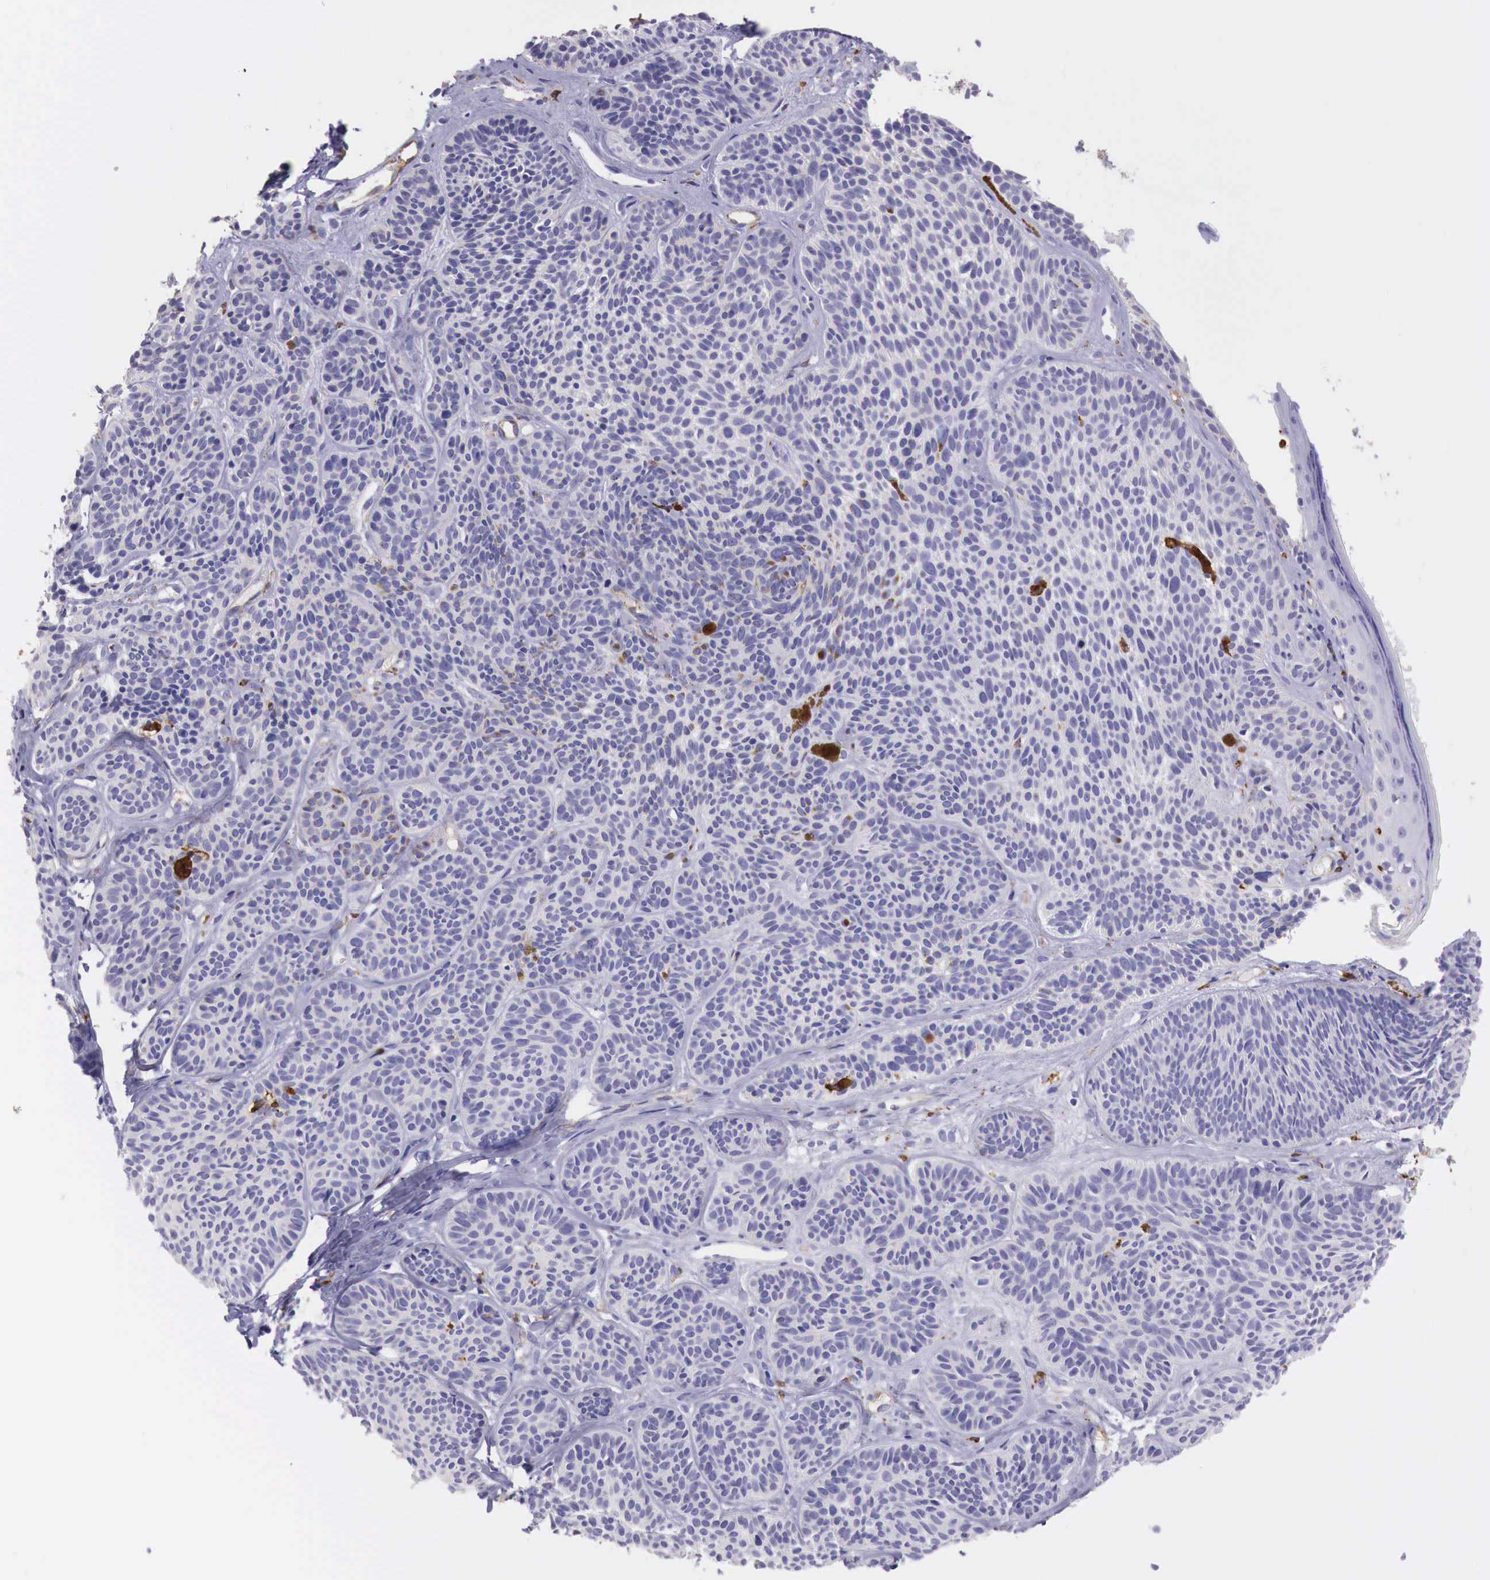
{"staining": {"intensity": "negative", "quantity": "none", "location": "none"}, "tissue": "skin cancer", "cell_type": "Tumor cells", "image_type": "cancer", "snomed": [{"axis": "morphology", "description": "Basal cell carcinoma"}, {"axis": "topography", "description": "Skin"}], "caption": "Immunohistochemical staining of human basal cell carcinoma (skin) reveals no significant expression in tumor cells.", "gene": "MSR1", "patient": {"sex": "female", "age": 62}}